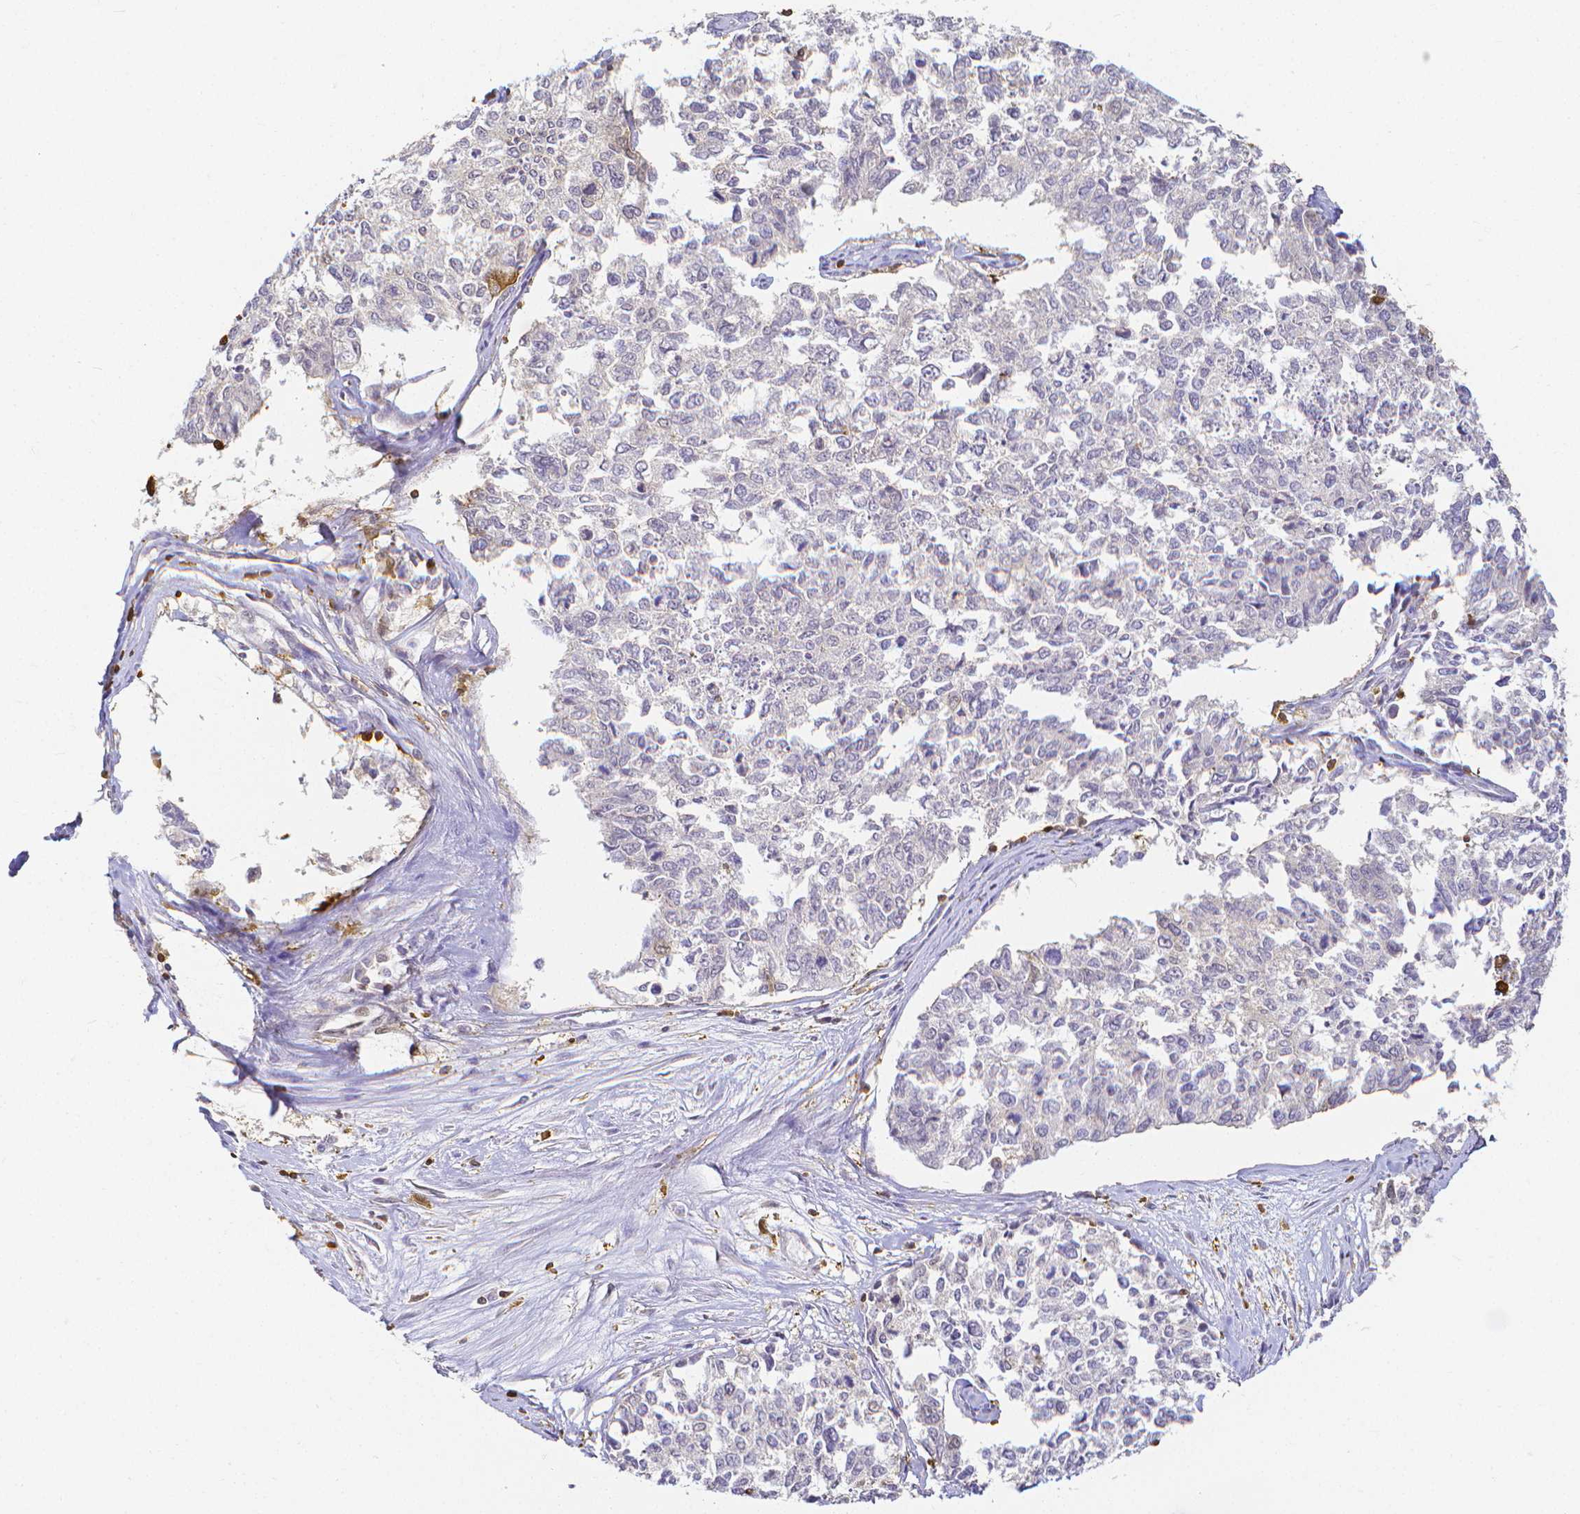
{"staining": {"intensity": "negative", "quantity": "none", "location": "none"}, "tissue": "cervical cancer", "cell_type": "Tumor cells", "image_type": "cancer", "snomed": [{"axis": "morphology", "description": "Adenocarcinoma, NOS"}, {"axis": "topography", "description": "Cervix"}], "caption": "Protein analysis of adenocarcinoma (cervical) displays no significant positivity in tumor cells.", "gene": "COTL1", "patient": {"sex": "female", "age": 63}}